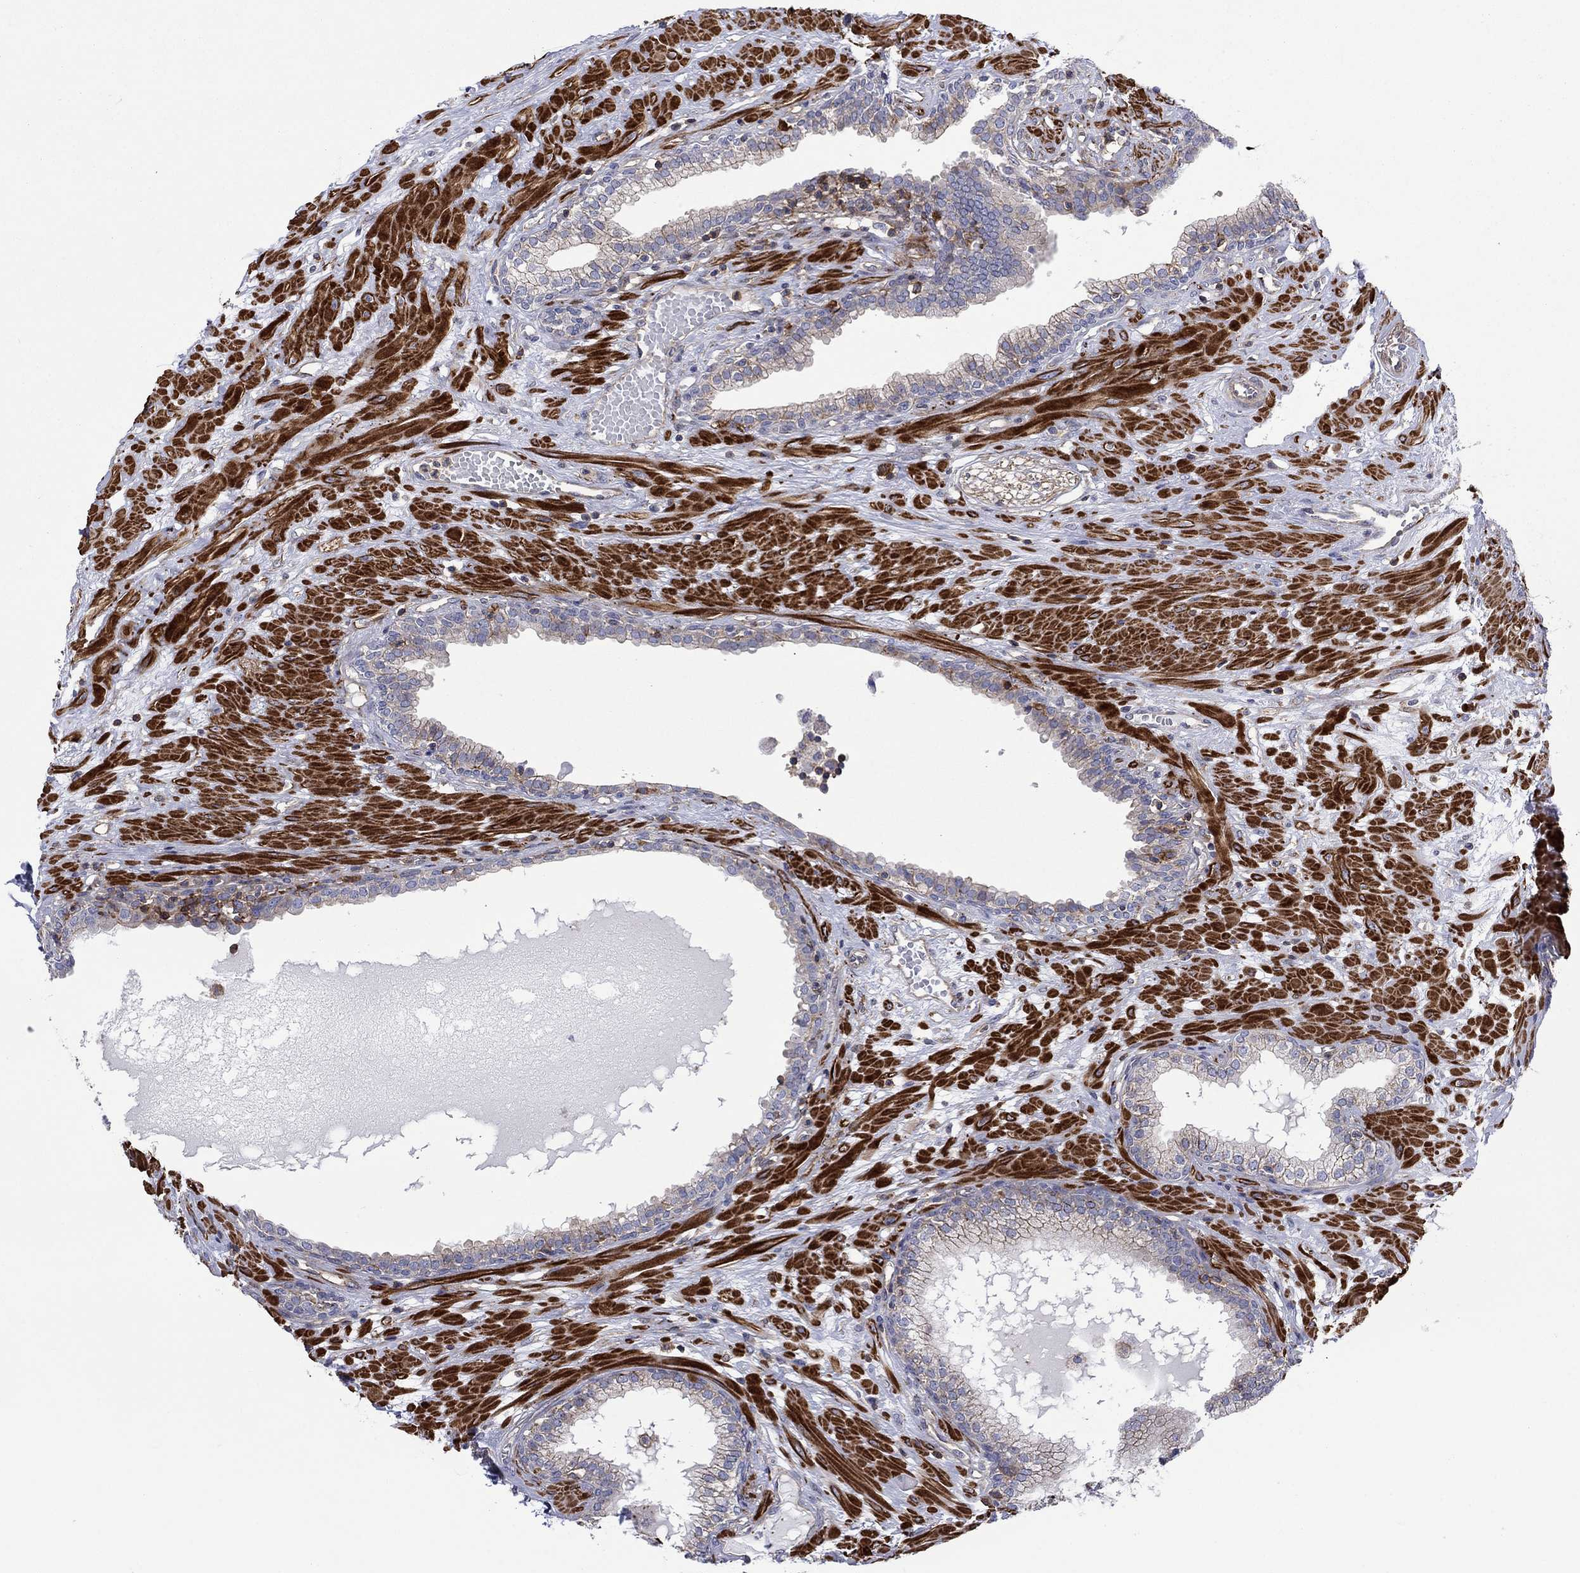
{"staining": {"intensity": "negative", "quantity": "none", "location": "none"}, "tissue": "prostate", "cell_type": "Glandular cells", "image_type": "normal", "snomed": [{"axis": "morphology", "description": "Normal tissue, NOS"}, {"axis": "topography", "description": "Prostate"}], "caption": "Protein analysis of normal prostate displays no significant expression in glandular cells.", "gene": "PAG1", "patient": {"sex": "male", "age": 64}}